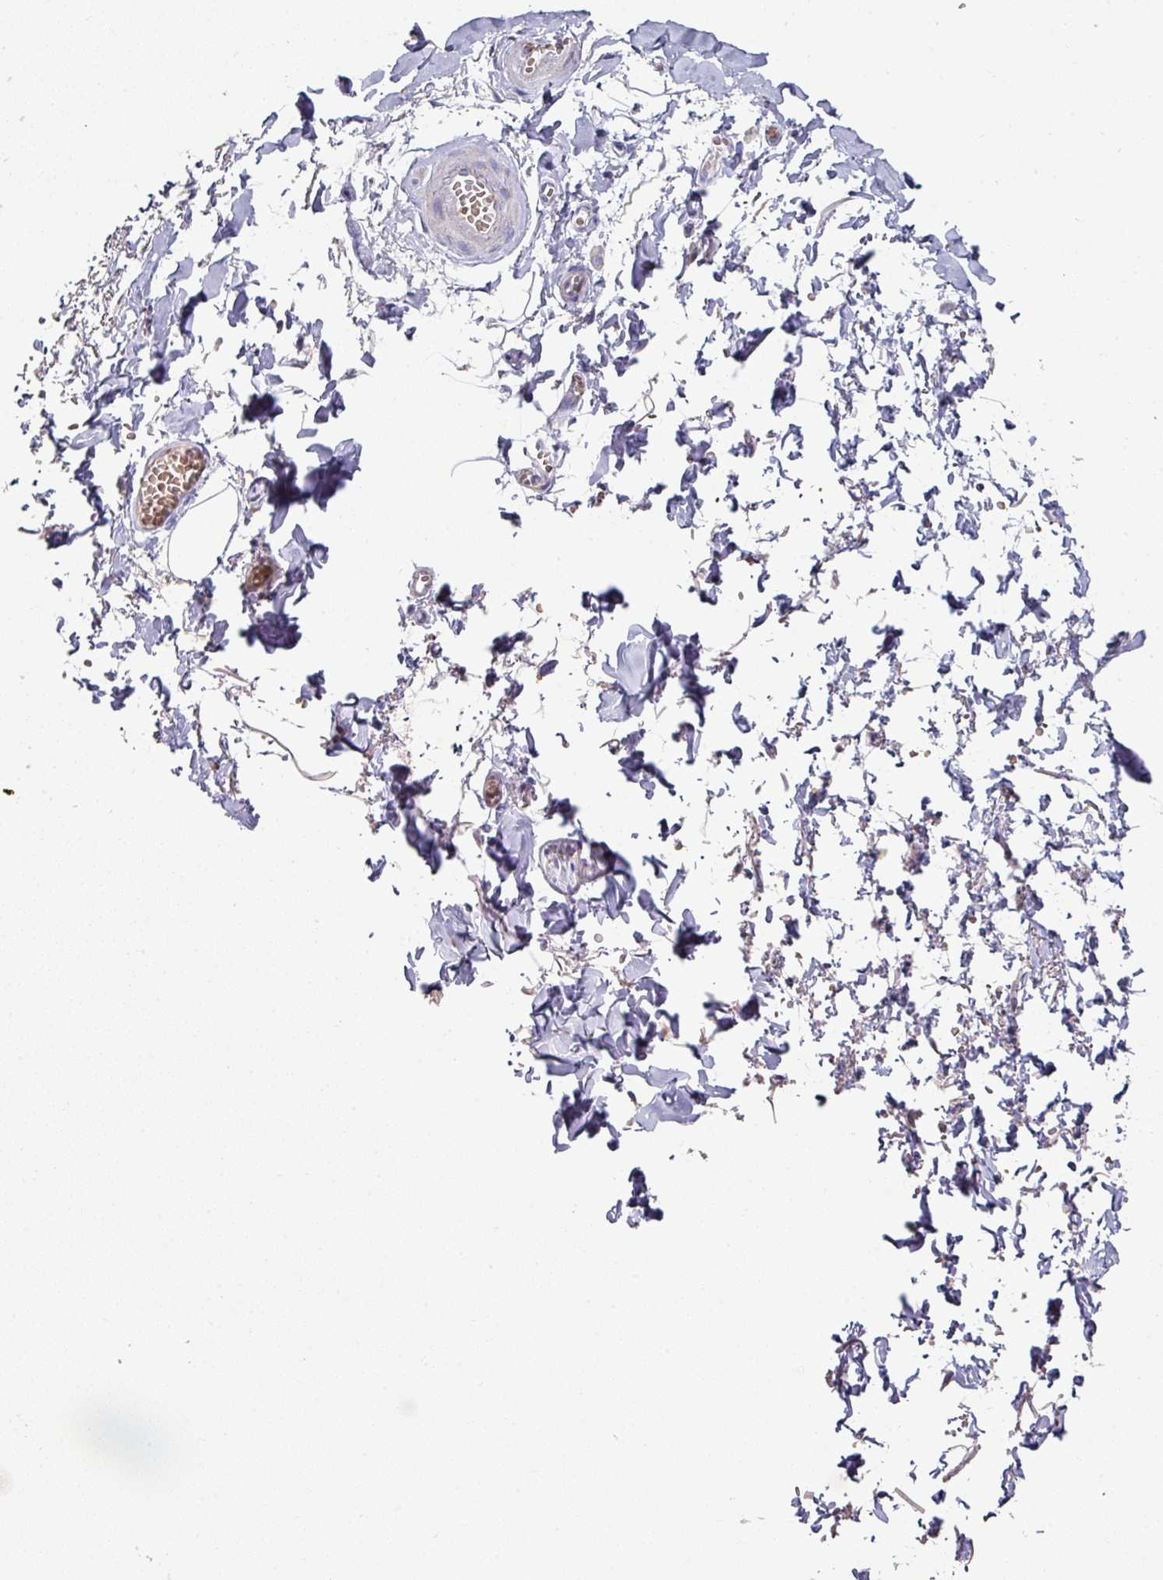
{"staining": {"intensity": "negative", "quantity": "none", "location": "none"}, "tissue": "adipose tissue", "cell_type": "Adipocytes", "image_type": "normal", "snomed": [{"axis": "morphology", "description": "Normal tissue, NOS"}, {"axis": "topography", "description": "Vulva"}, {"axis": "topography", "description": "Vagina"}, {"axis": "topography", "description": "Peripheral nerve tissue"}], "caption": "This is an immunohistochemistry (IHC) photomicrograph of normal adipose tissue. There is no staining in adipocytes.", "gene": "PYROXD2", "patient": {"sex": "female", "age": 66}}